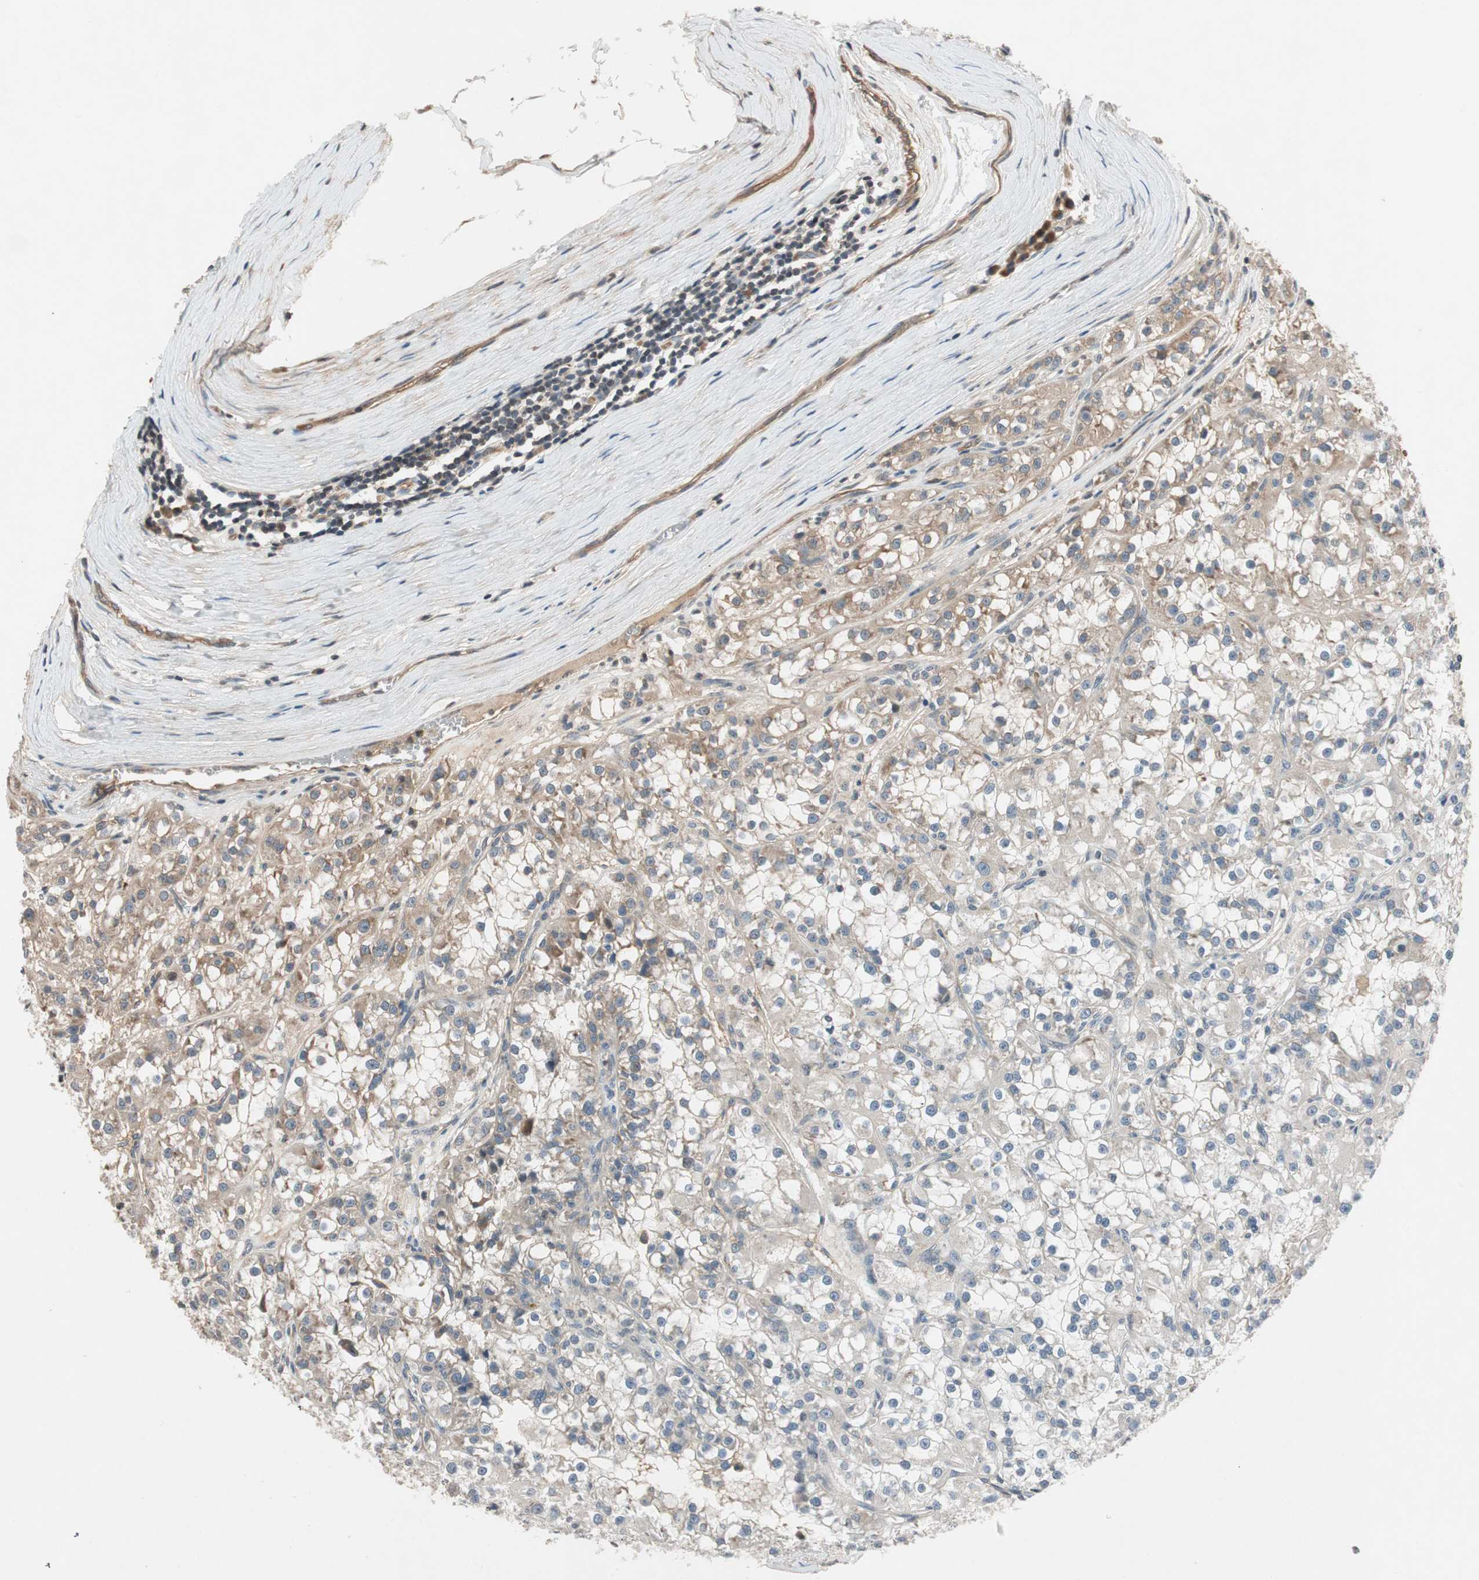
{"staining": {"intensity": "moderate", "quantity": "<25%", "location": "cytoplasmic/membranous"}, "tissue": "renal cancer", "cell_type": "Tumor cells", "image_type": "cancer", "snomed": [{"axis": "morphology", "description": "Adenocarcinoma, NOS"}, {"axis": "topography", "description": "Kidney"}], "caption": "Protein expression analysis of renal adenocarcinoma demonstrates moderate cytoplasmic/membranous positivity in approximately <25% of tumor cells.", "gene": "GCLM", "patient": {"sex": "female", "age": 52}}